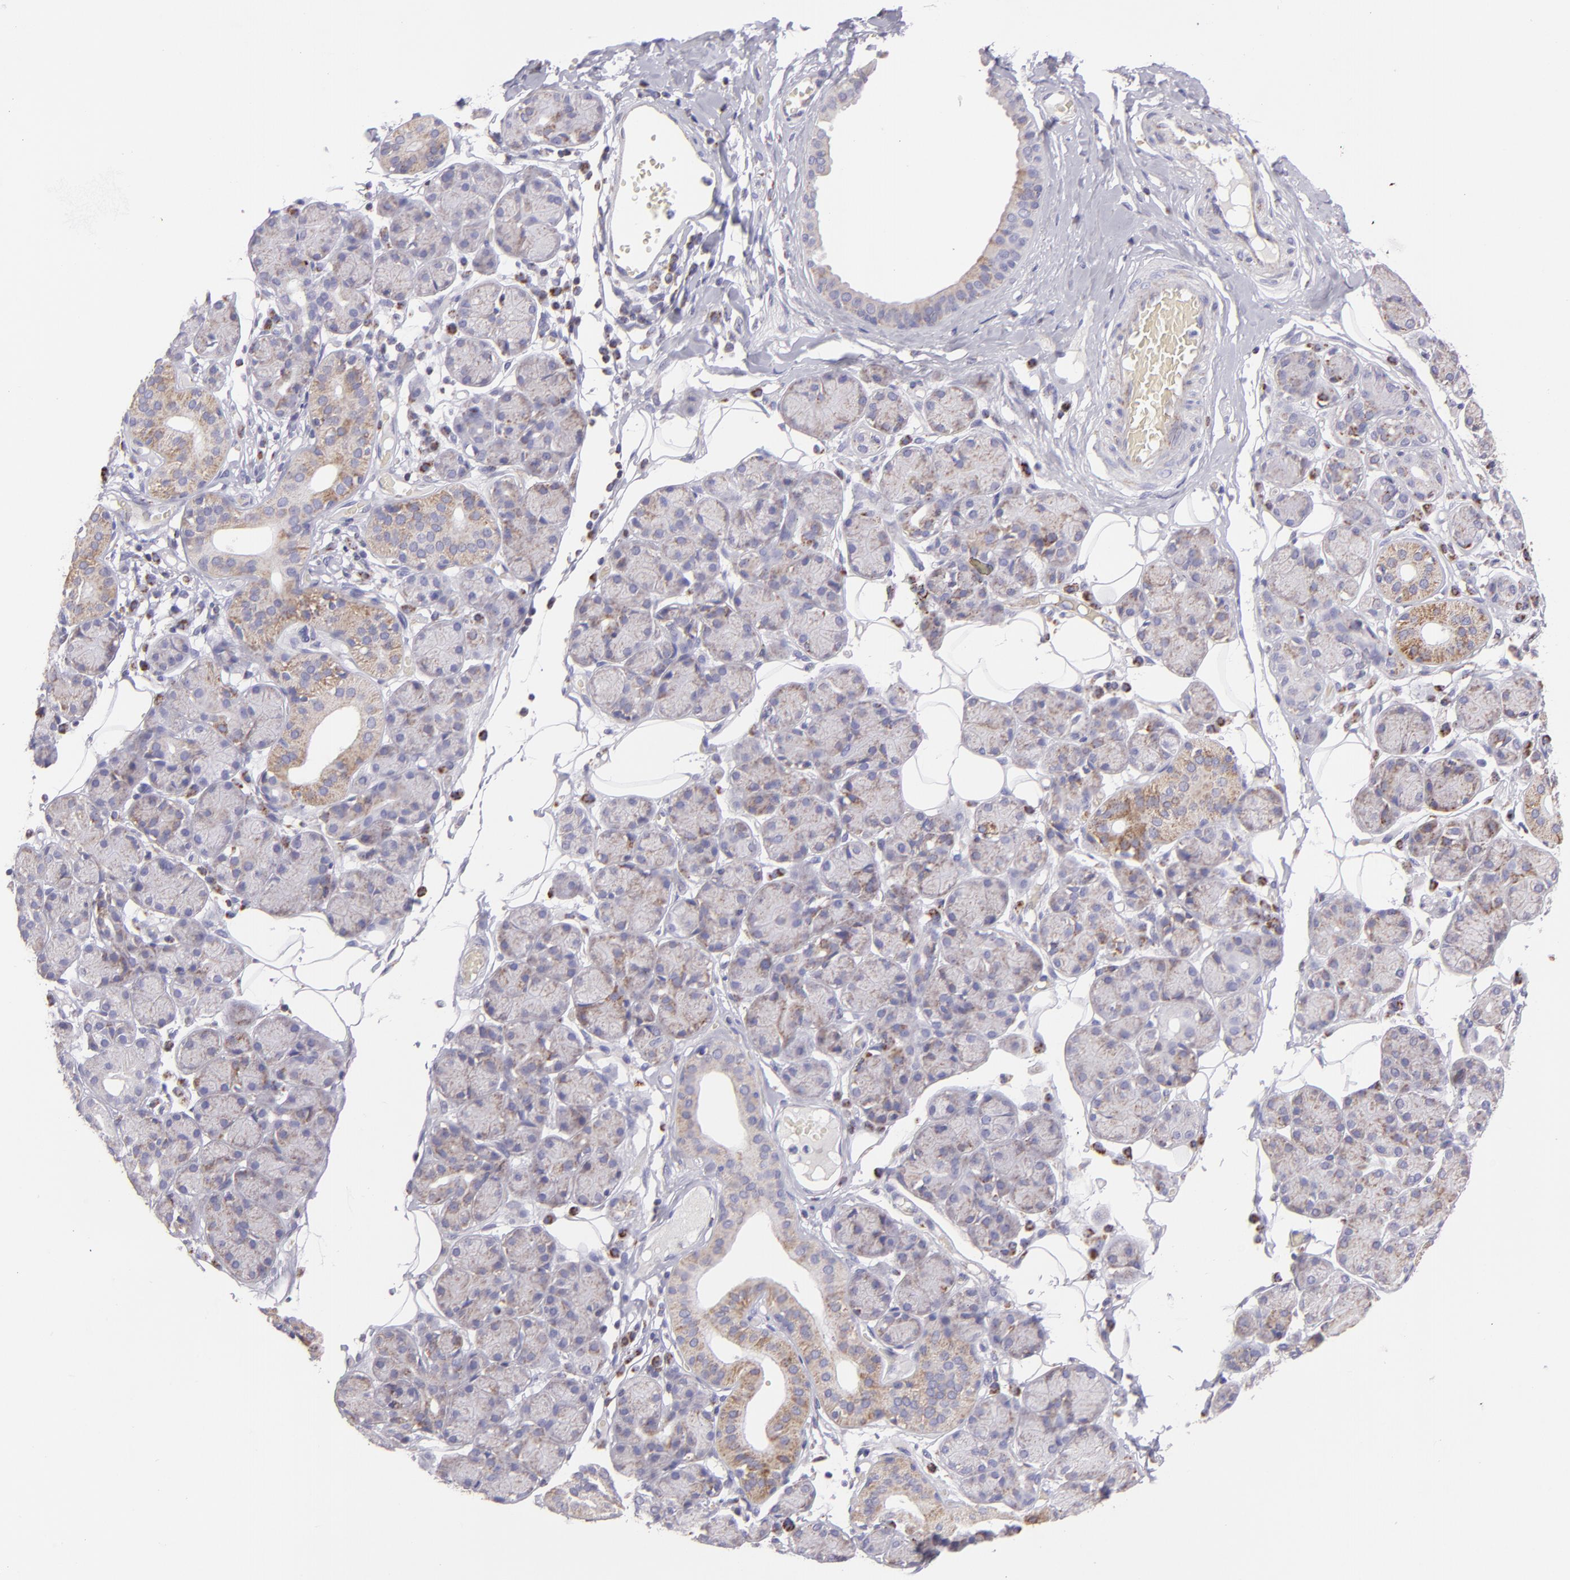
{"staining": {"intensity": "weak", "quantity": "<25%", "location": "cytoplasmic/membranous"}, "tissue": "salivary gland", "cell_type": "Glandular cells", "image_type": "normal", "snomed": [{"axis": "morphology", "description": "Normal tissue, NOS"}, {"axis": "topography", "description": "Salivary gland"}], "caption": "Immunohistochemistry (IHC) histopathology image of unremarkable salivary gland: human salivary gland stained with DAB (3,3'-diaminobenzidine) shows no significant protein expression in glandular cells.", "gene": "HSPD1", "patient": {"sex": "male", "age": 54}}